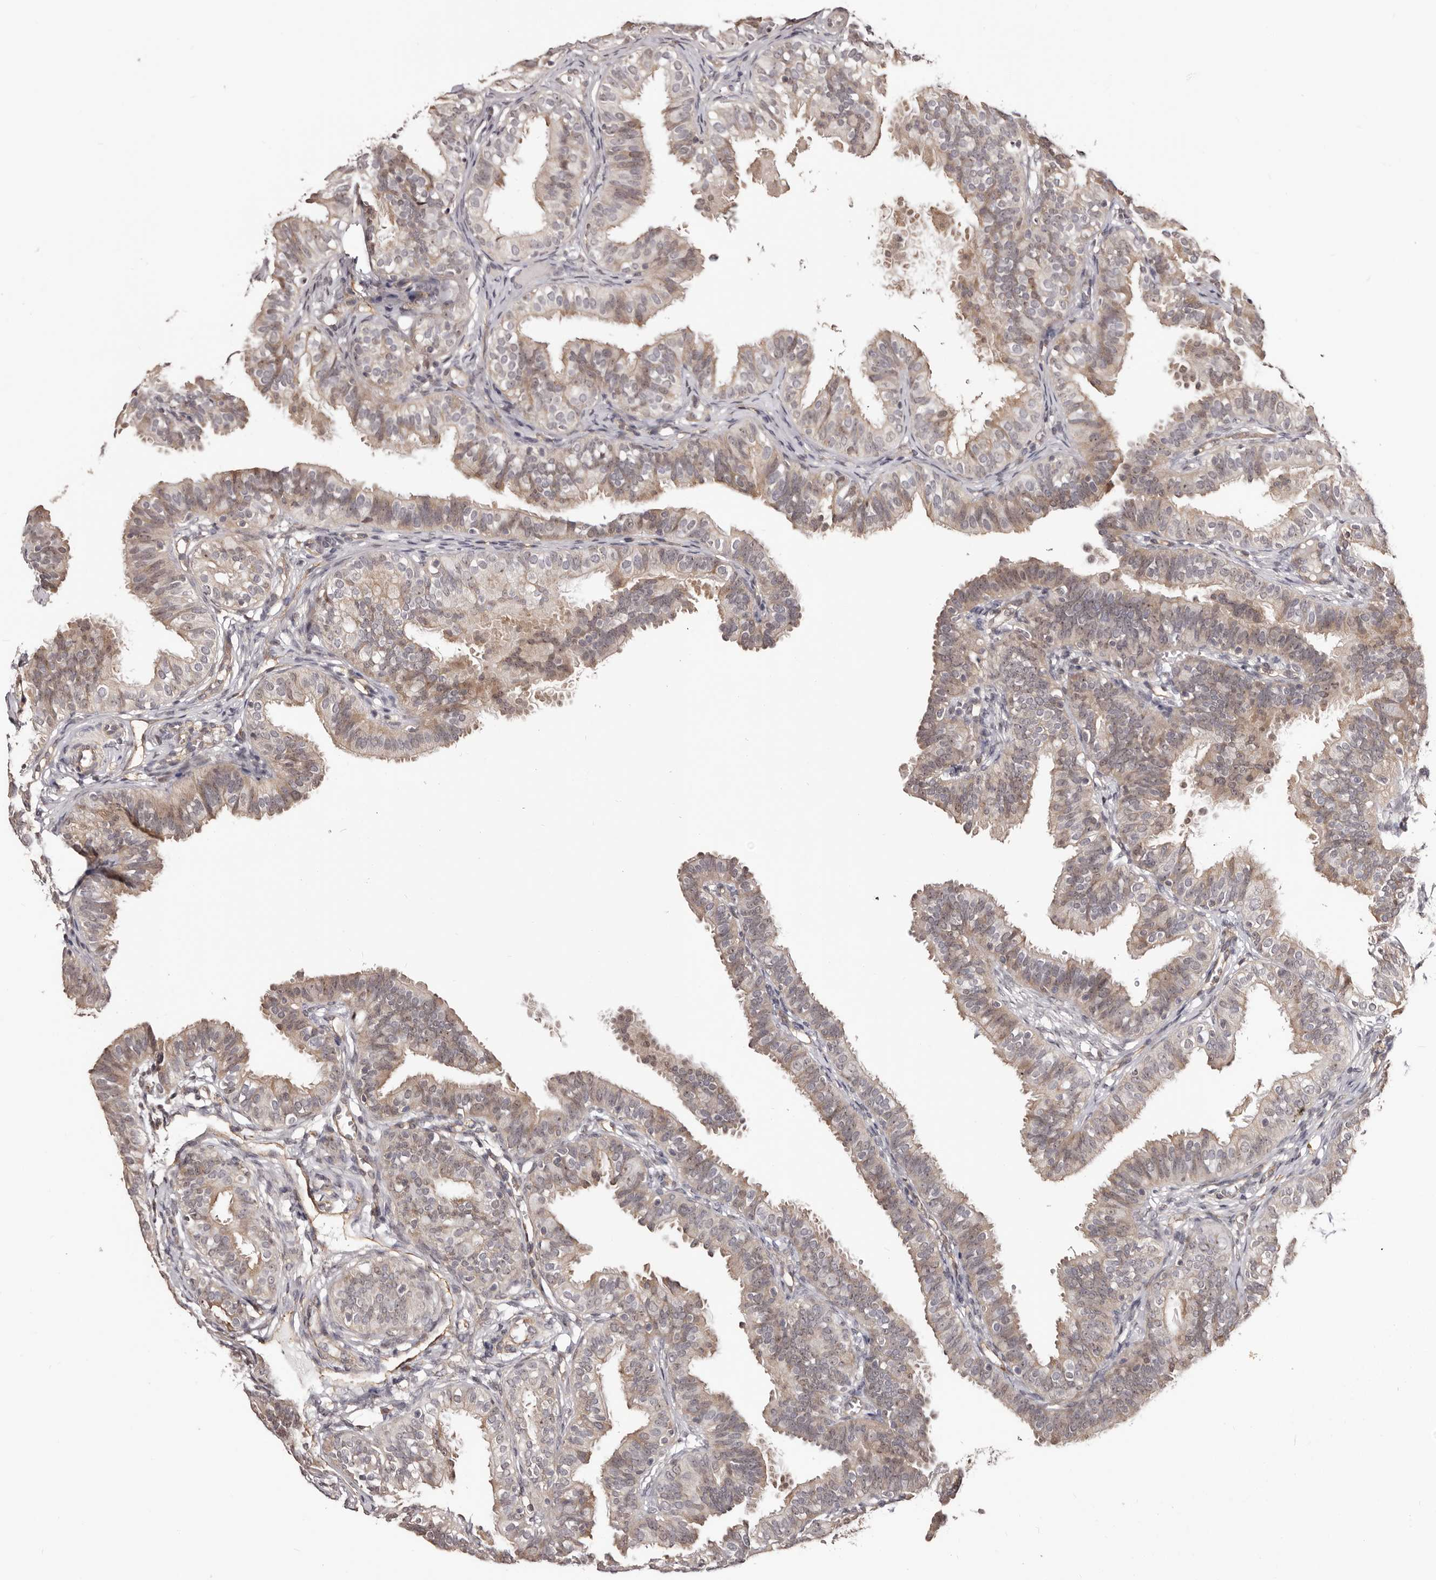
{"staining": {"intensity": "weak", "quantity": "25%-75%", "location": "cytoplasmic/membranous,nuclear"}, "tissue": "fallopian tube", "cell_type": "Glandular cells", "image_type": "normal", "snomed": [{"axis": "morphology", "description": "Normal tissue, NOS"}, {"axis": "topography", "description": "Fallopian tube"}], "caption": "Glandular cells show low levels of weak cytoplasmic/membranous,nuclear positivity in approximately 25%-75% of cells in benign human fallopian tube.", "gene": "NOL12", "patient": {"sex": "female", "age": 35}}